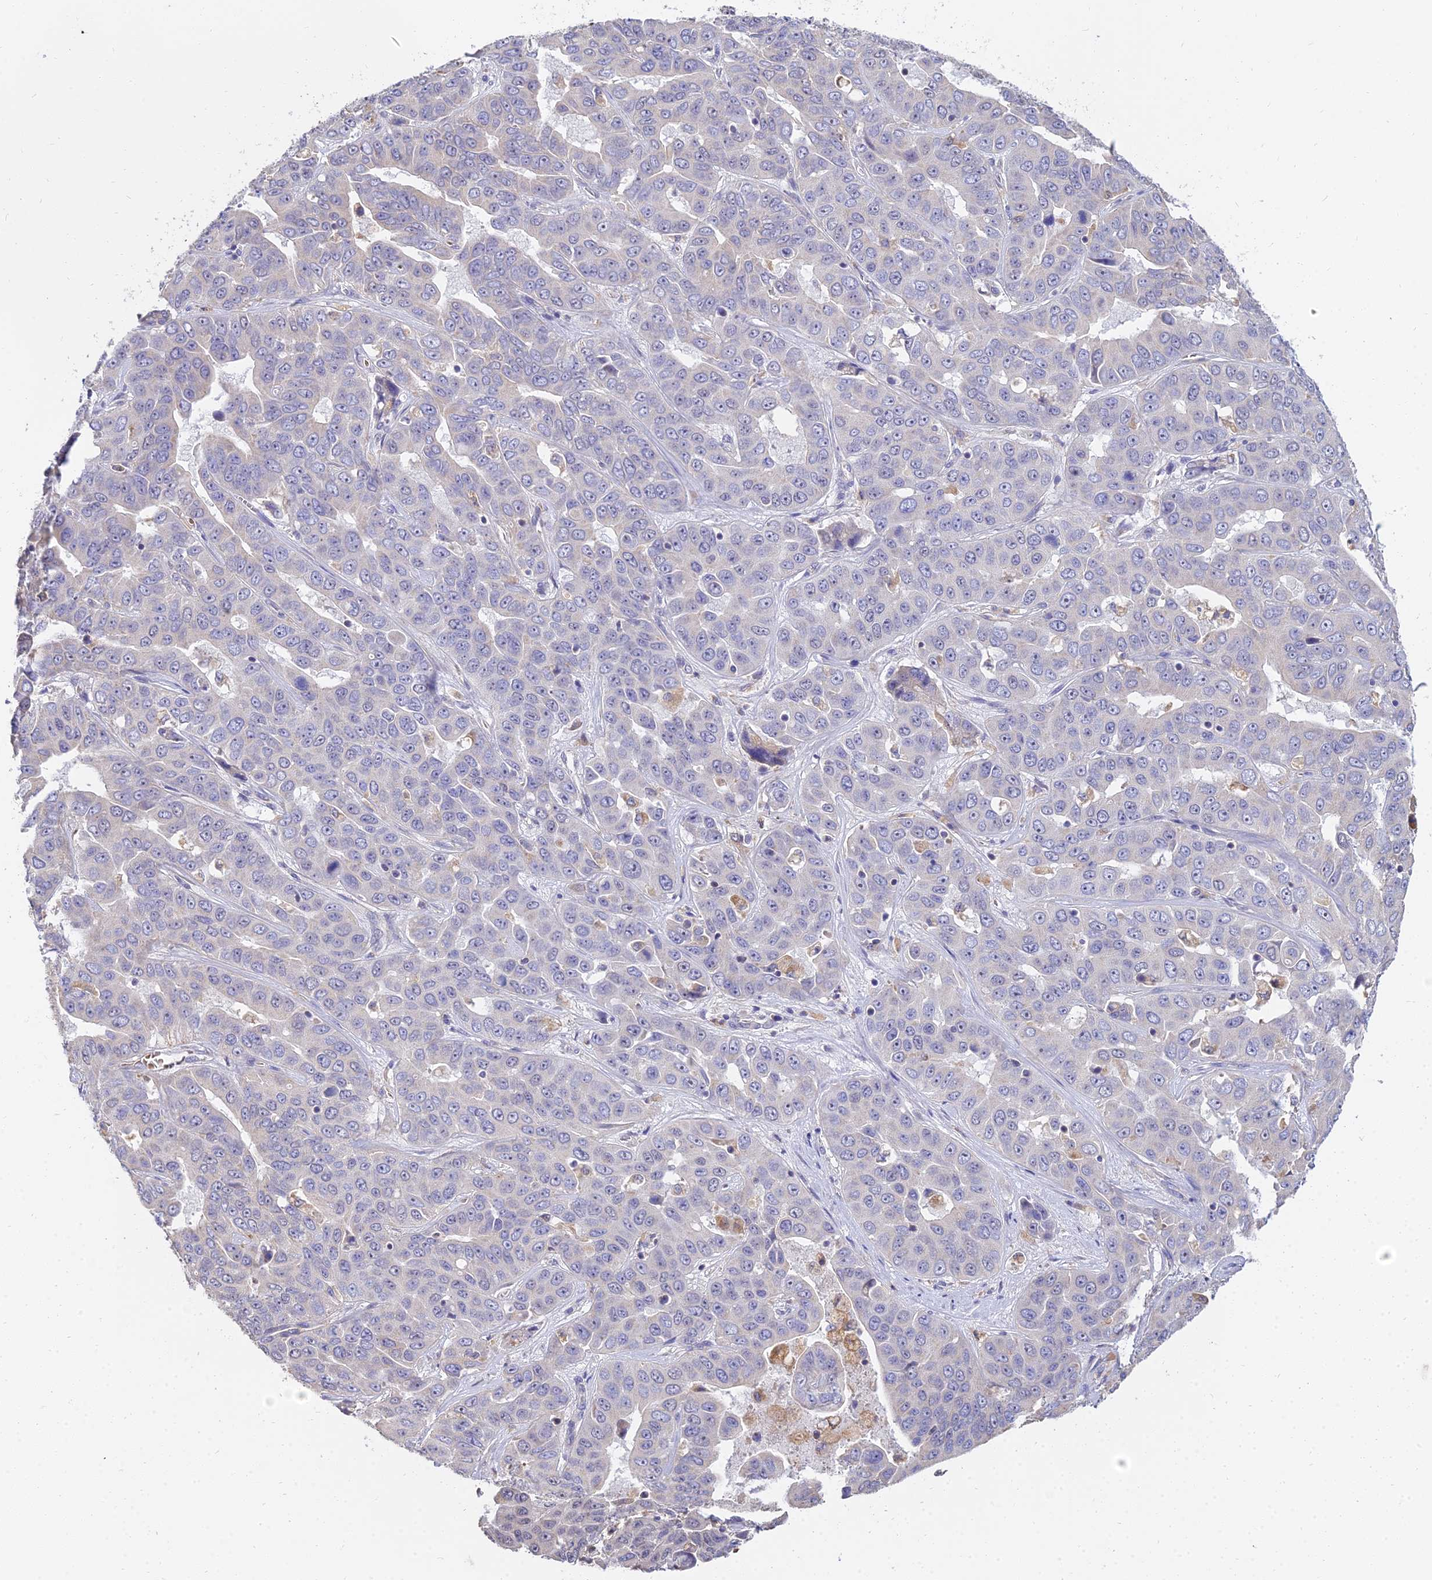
{"staining": {"intensity": "negative", "quantity": "none", "location": "none"}, "tissue": "liver cancer", "cell_type": "Tumor cells", "image_type": "cancer", "snomed": [{"axis": "morphology", "description": "Cholangiocarcinoma"}, {"axis": "topography", "description": "Liver"}], "caption": "Immunohistochemistry (IHC) of human cholangiocarcinoma (liver) shows no staining in tumor cells.", "gene": "ARL8B", "patient": {"sex": "female", "age": 52}}